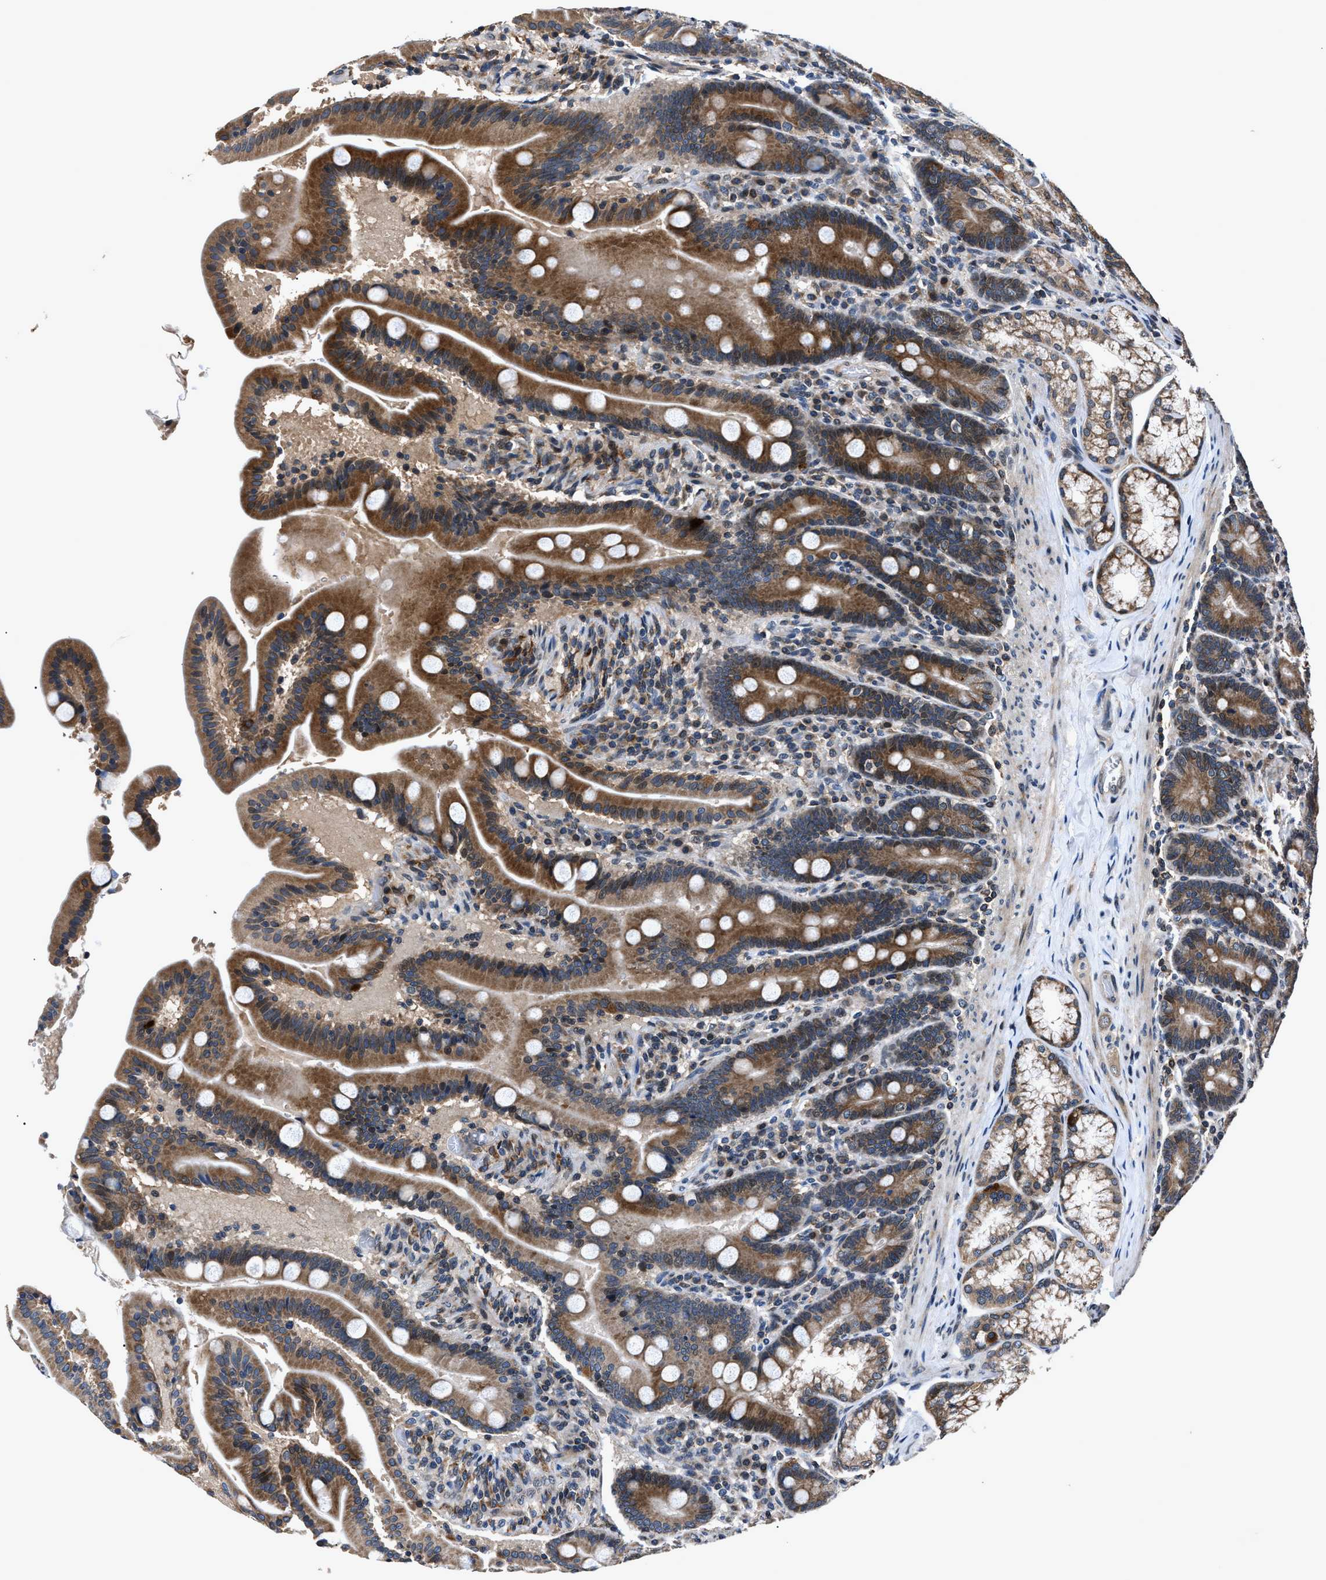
{"staining": {"intensity": "strong", "quantity": "25%-75%", "location": "cytoplasmic/membranous"}, "tissue": "duodenum", "cell_type": "Glandular cells", "image_type": "normal", "snomed": [{"axis": "morphology", "description": "Normal tissue, NOS"}, {"axis": "topography", "description": "Duodenum"}], "caption": "An image showing strong cytoplasmic/membranous staining in about 25%-75% of glandular cells in normal duodenum, as visualized by brown immunohistochemical staining.", "gene": "TNRC18", "patient": {"sex": "male", "age": 54}}